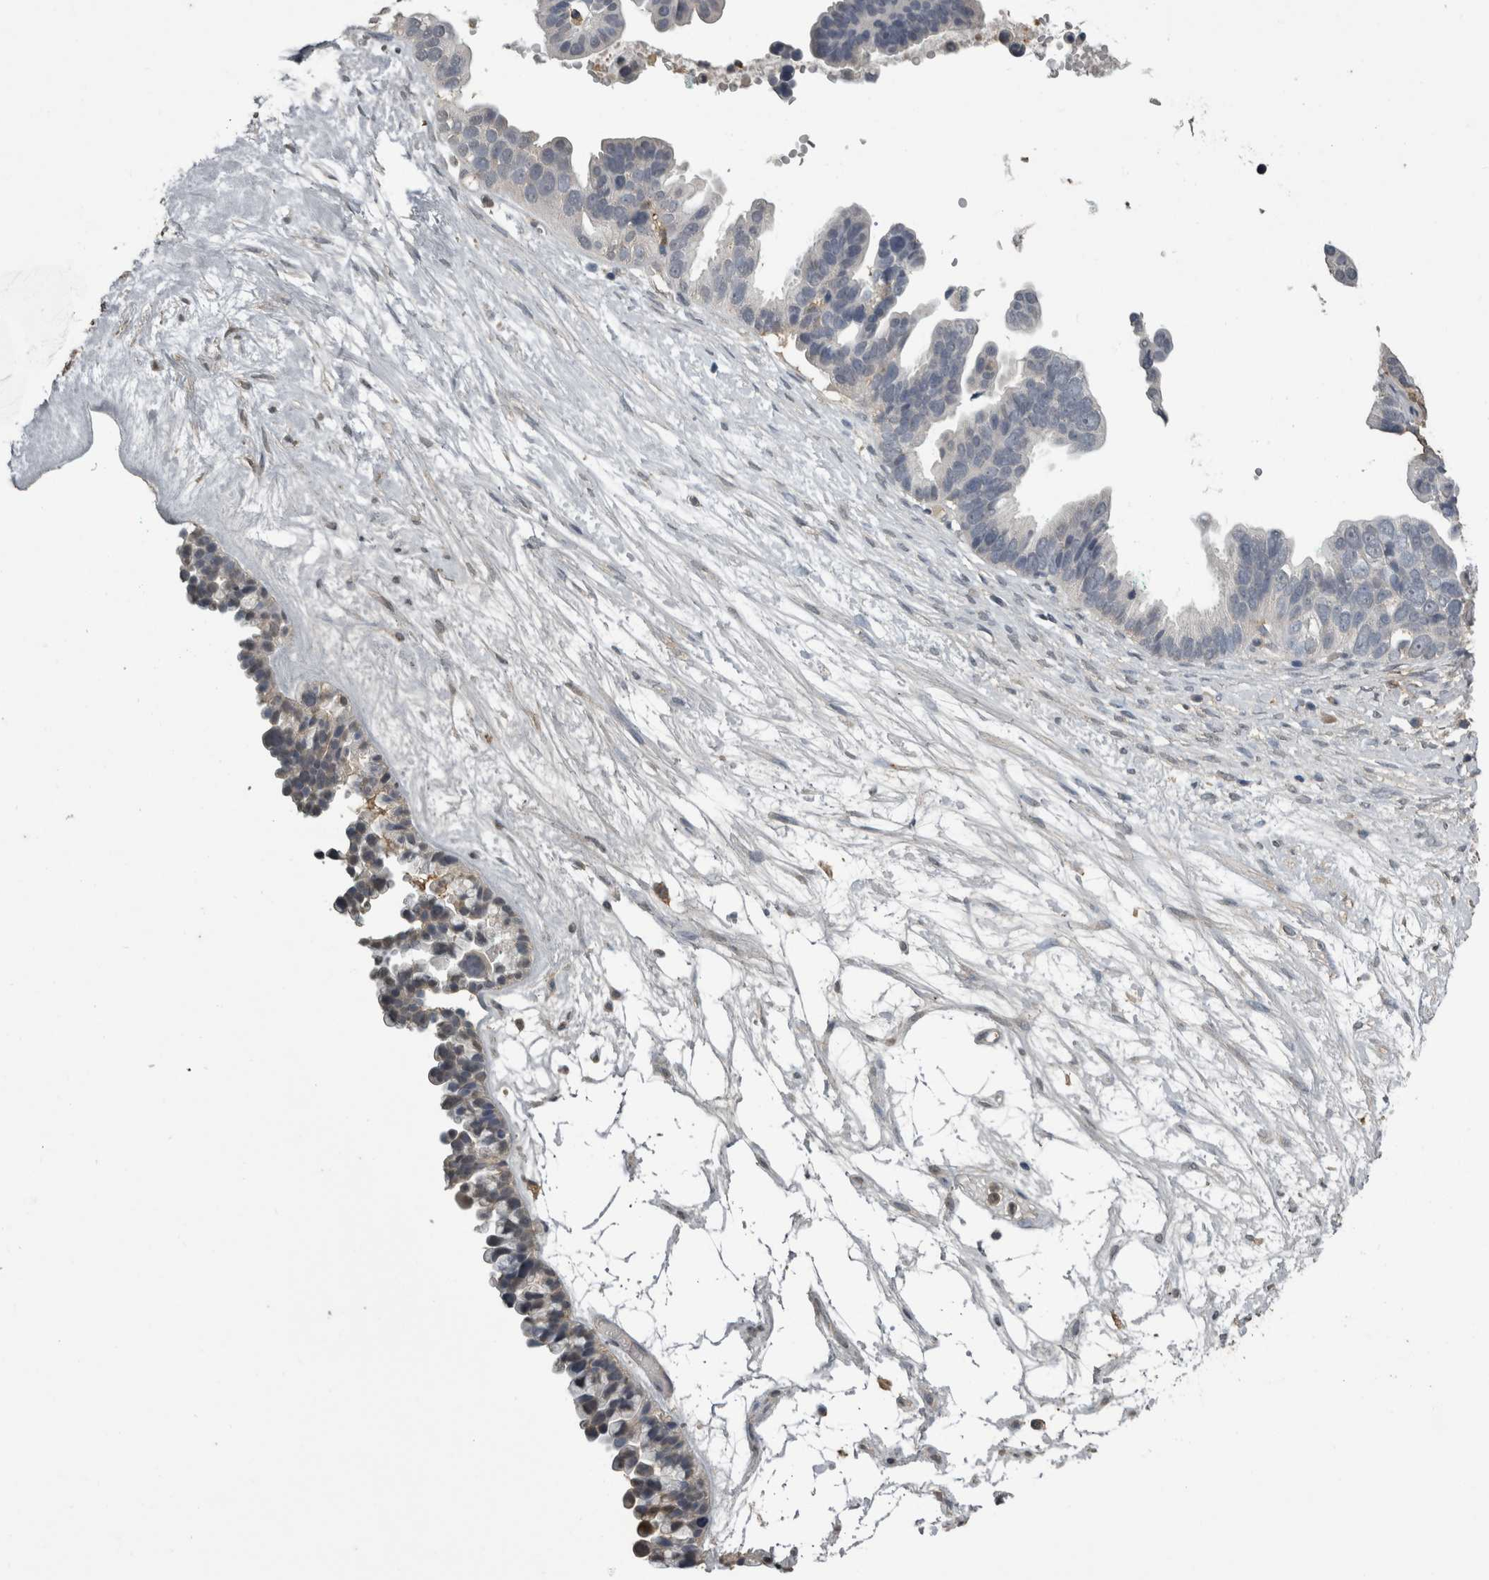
{"staining": {"intensity": "negative", "quantity": "none", "location": "none"}, "tissue": "ovarian cancer", "cell_type": "Tumor cells", "image_type": "cancer", "snomed": [{"axis": "morphology", "description": "Cystadenocarcinoma, serous, NOS"}, {"axis": "topography", "description": "Ovary"}], "caption": "Ovarian cancer (serous cystadenocarcinoma) was stained to show a protein in brown. There is no significant positivity in tumor cells.", "gene": "PIK3AP1", "patient": {"sex": "female", "age": 56}}